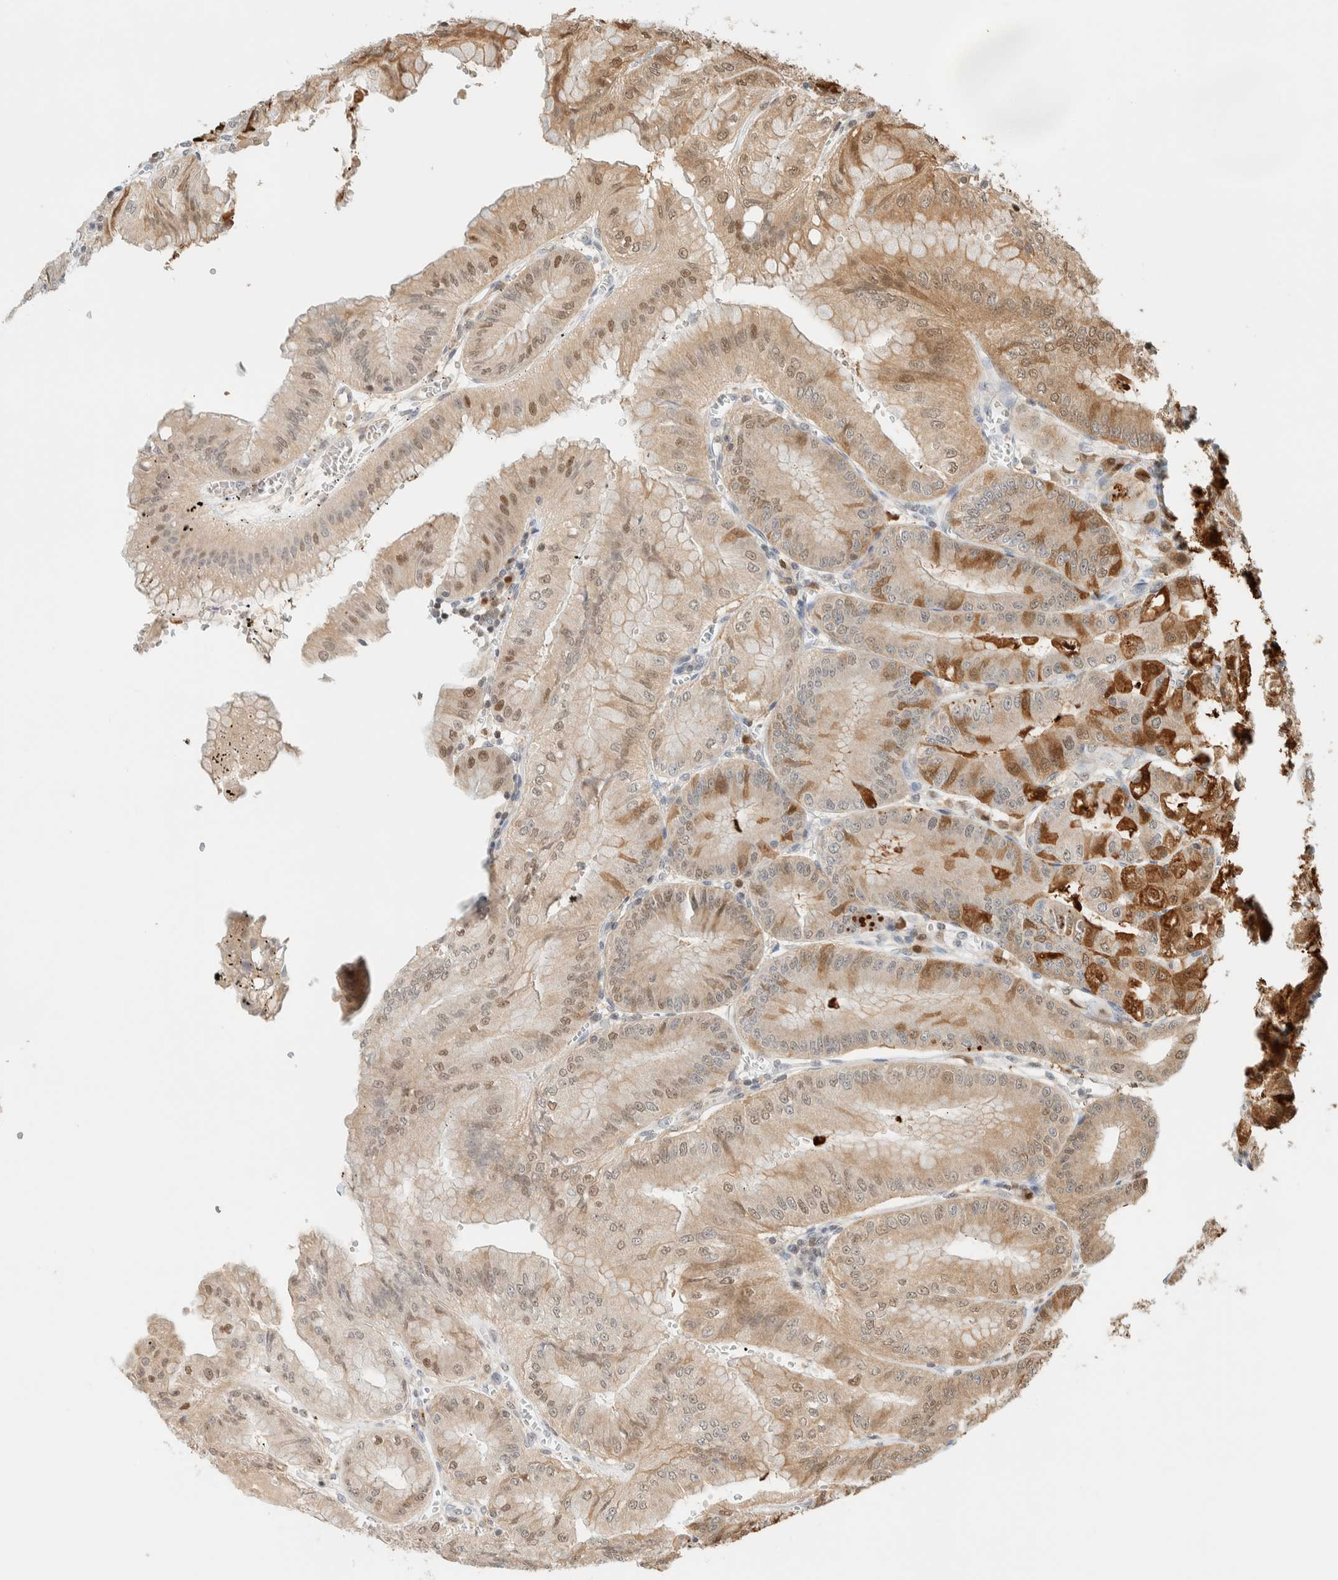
{"staining": {"intensity": "strong", "quantity": "25%-75%", "location": "cytoplasmic/membranous,nuclear"}, "tissue": "stomach", "cell_type": "Glandular cells", "image_type": "normal", "snomed": [{"axis": "morphology", "description": "Normal tissue, NOS"}, {"axis": "topography", "description": "Stomach, lower"}], "caption": "IHC (DAB) staining of benign human stomach reveals strong cytoplasmic/membranous,nuclear protein staining in approximately 25%-75% of glandular cells.", "gene": "ZBTB37", "patient": {"sex": "male", "age": 71}}